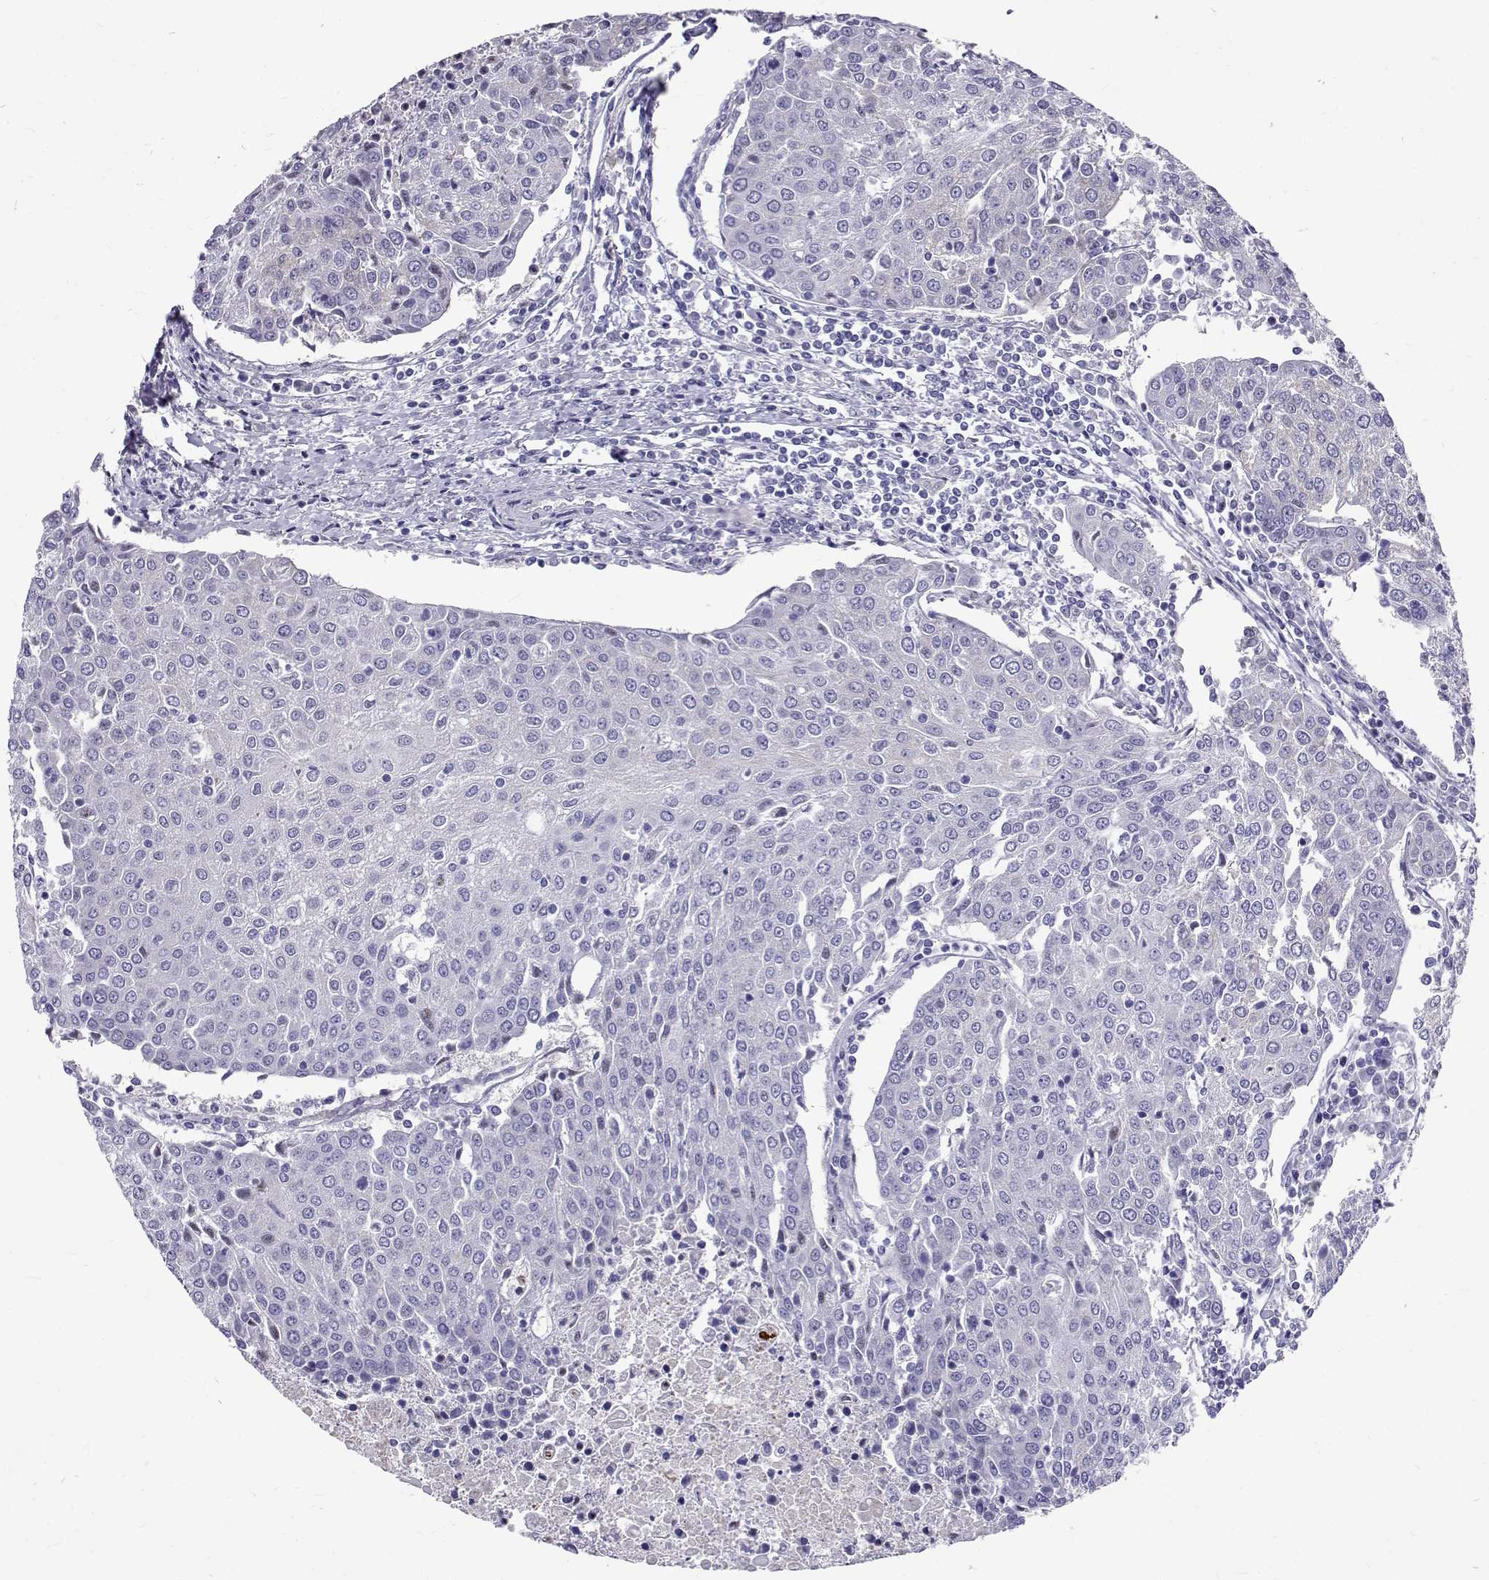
{"staining": {"intensity": "negative", "quantity": "none", "location": "none"}, "tissue": "urothelial cancer", "cell_type": "Tumor cells", "image_type": "cancer", "snomed": [{"axis": "morphology", "description": "Urothelial carcinoma, High grade"}, {"axis": "topography", "description": "Urinary bladder"}], "caption": "Immunohistochemistry histopathology image of urothelial cancer stained for a protein (brown), which demonstrates no staining in tumor cells.", "gene": "IGSF1", "patient": {"sex": "female", "age": 85}}